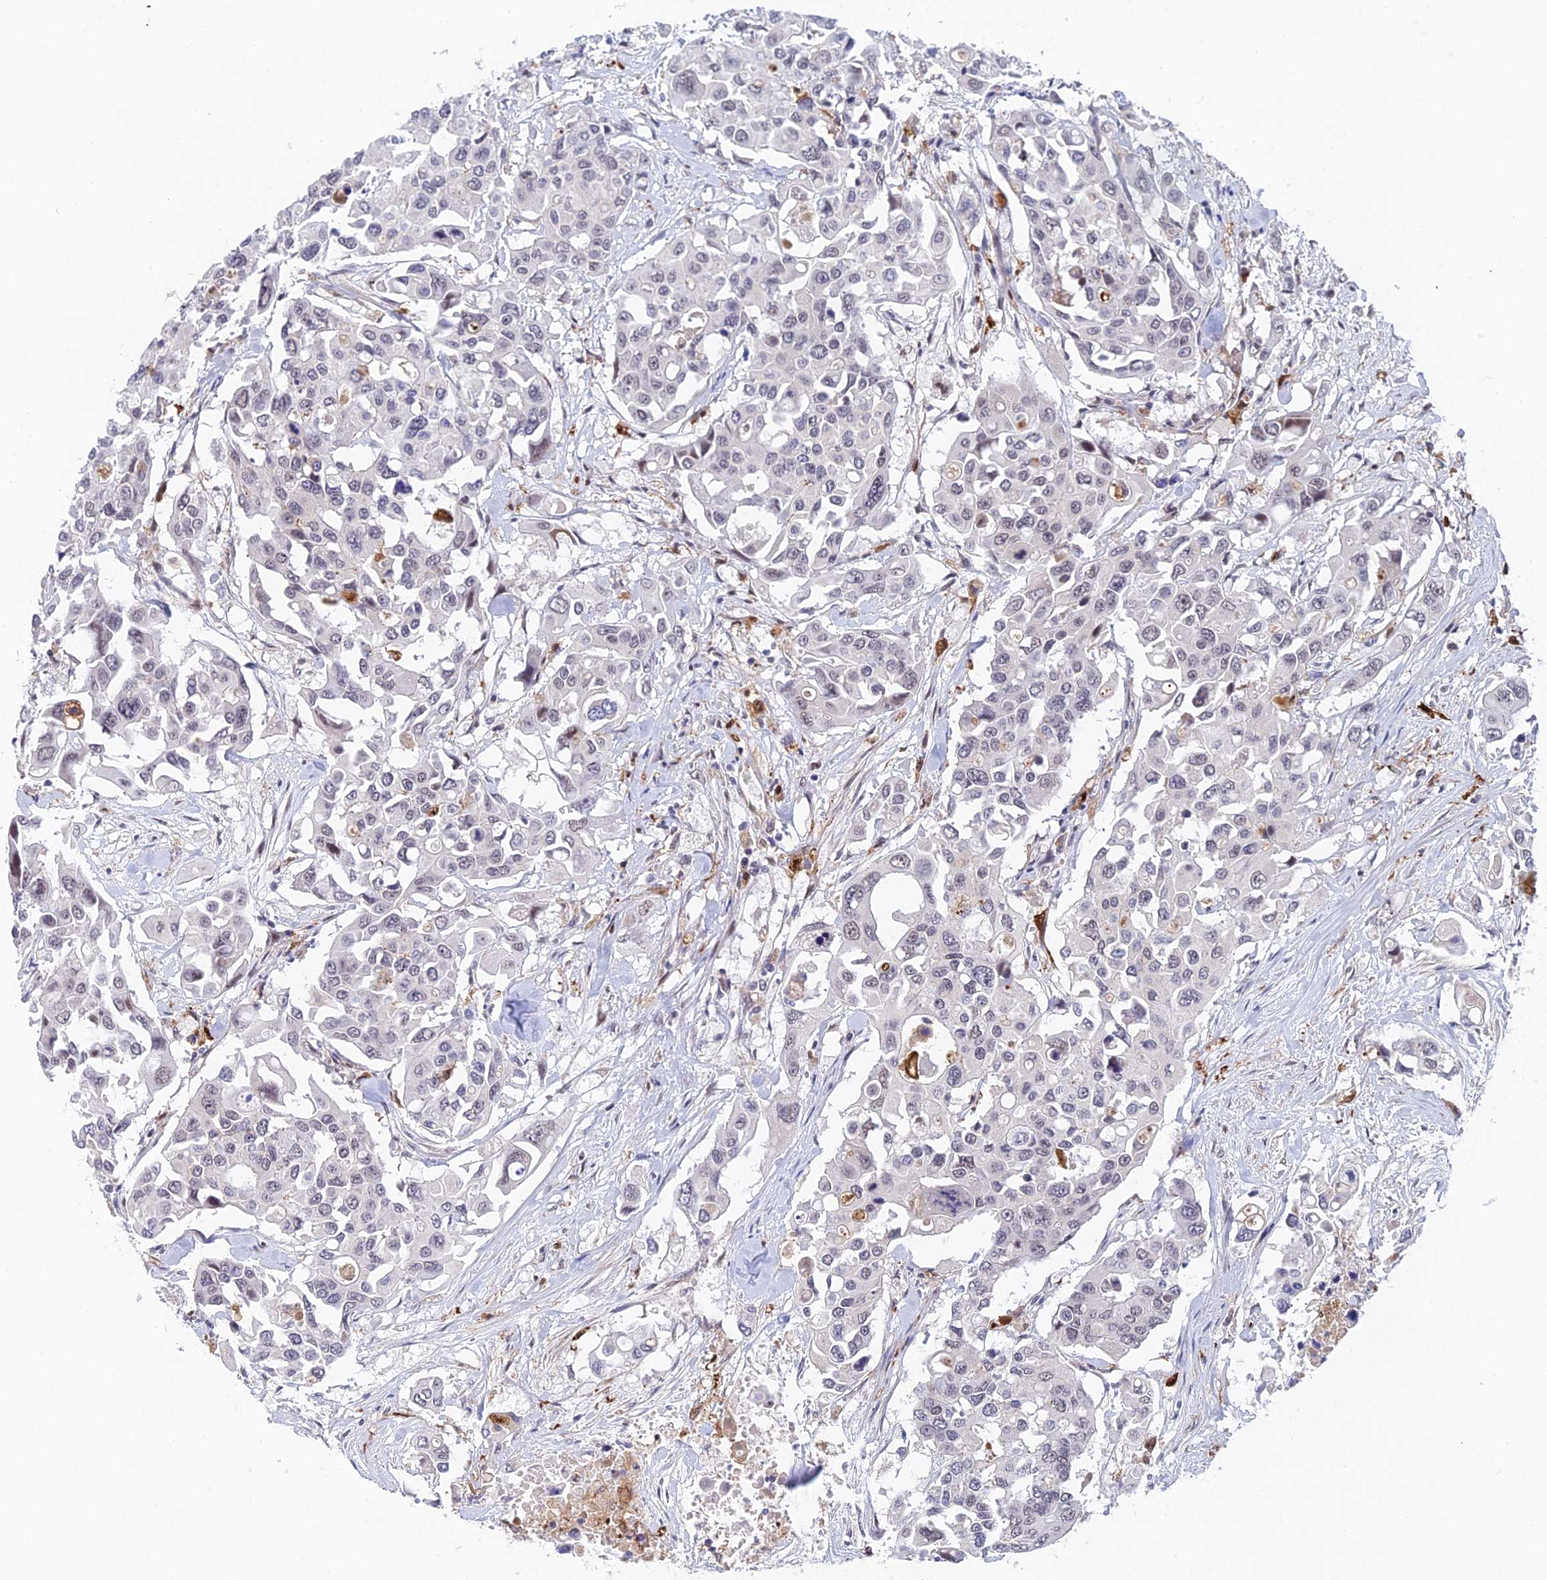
{"staining": {"intensity": "negative", "quantity": "none", "location": "none"}, "tissue": "colorectal cancer", "cell_type": "Tumor cells", "image_type": "cancer", "snomed": [{"axis": "morphology", "description": "Adenocarcinoma, NOS"}, {"axis": "topography", "description": "Colon"}], "caption": "A high-resolution photomicrograph shows immunohistochemistry (IHC) staining of colorectal adenocarcinoma, which shows no significant expression in tumor cells.", "gene": "NSMCE1", "patient": {"sex": "male", "age": 77}}